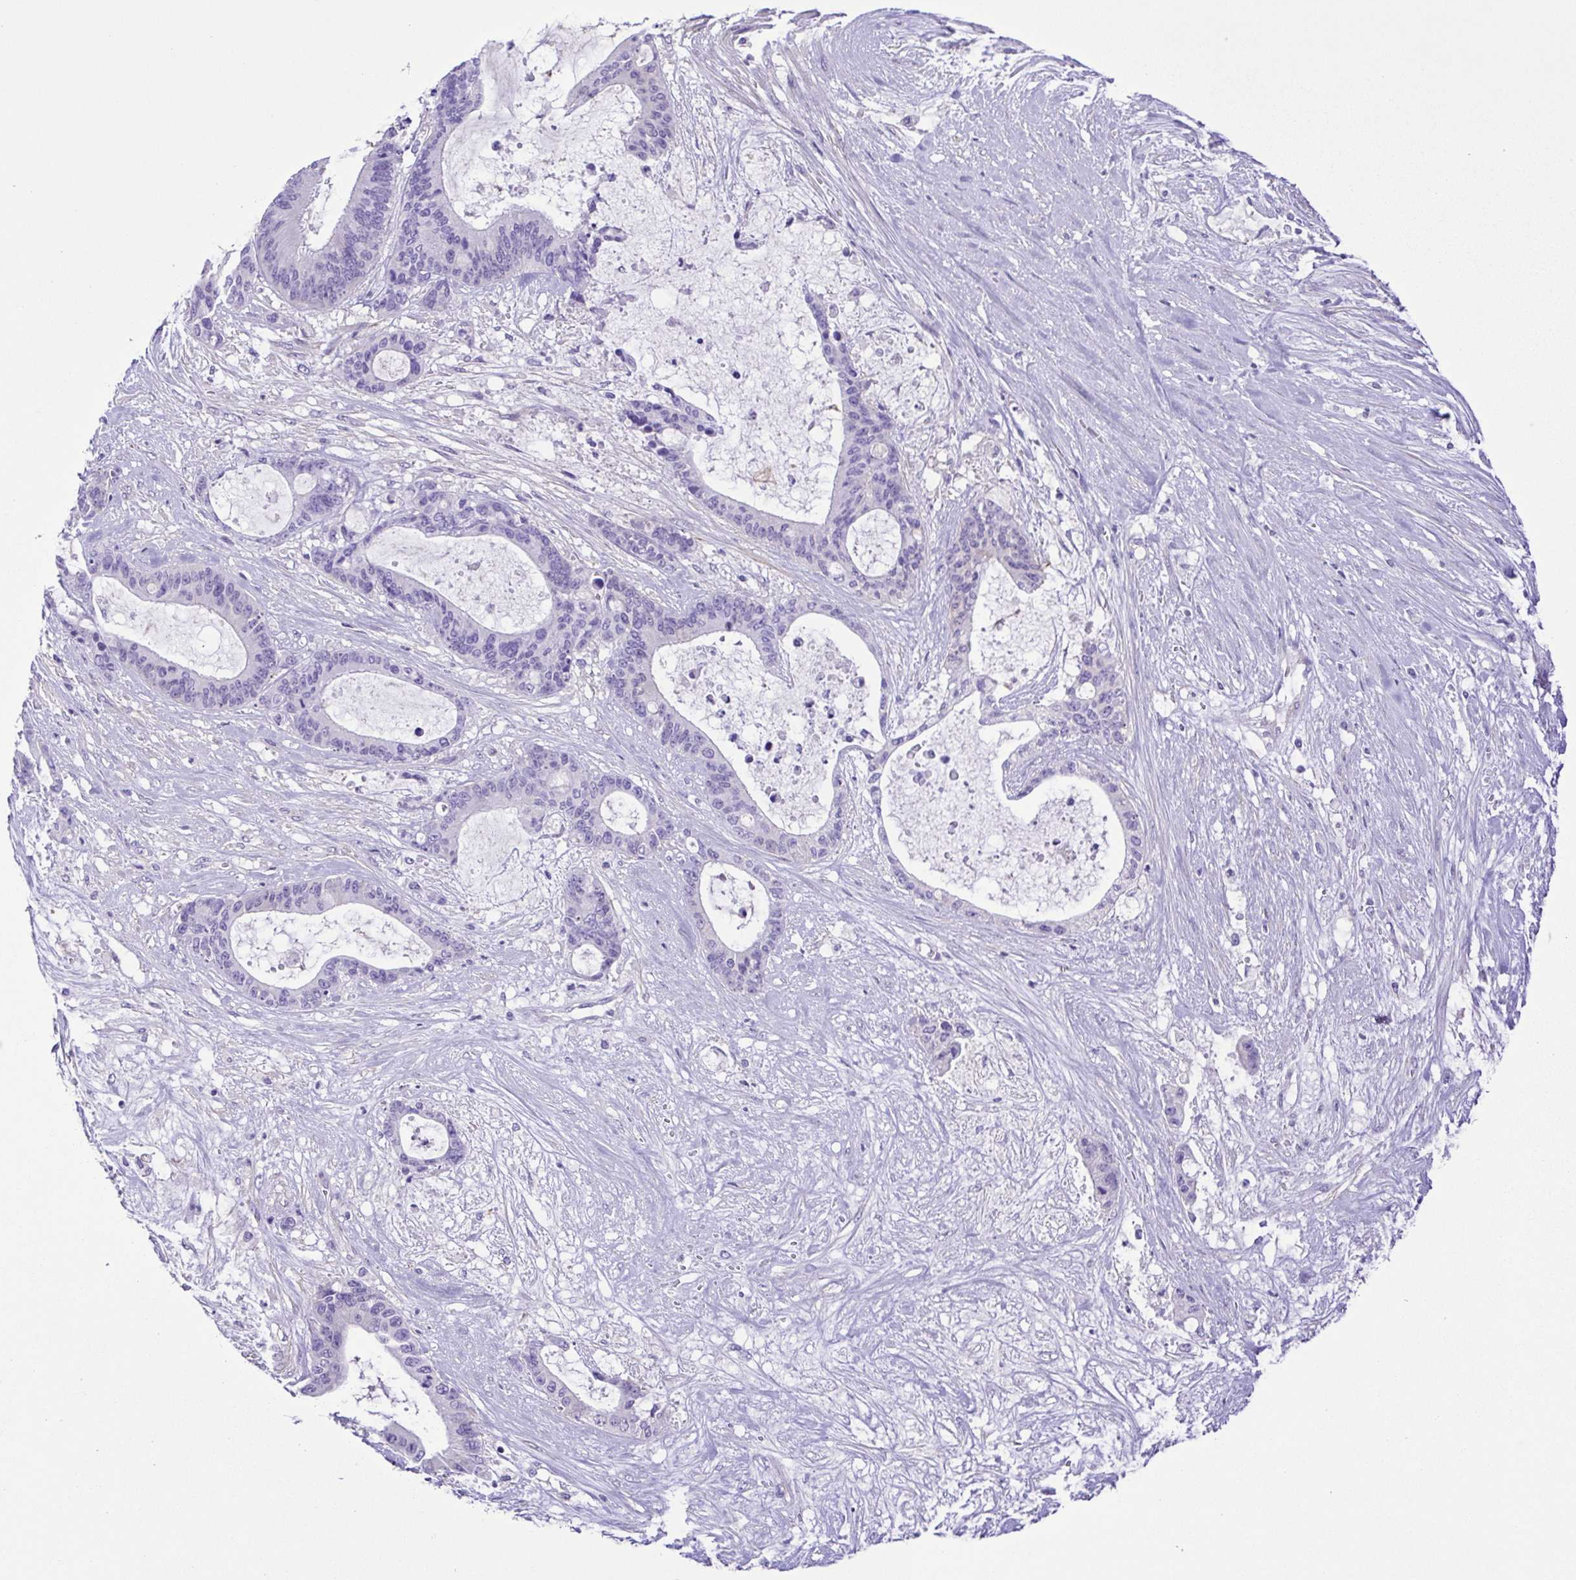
{"staining": {"intensity": "negative", "quantity": "none", "location": "none"}, "tissue": "liver cancer", "cell_type": "Tumor cells", "image_type": "cancer", "snomed": [{"axis": "morphology", "description": "Normal tissue, NOS"}, {"axis": "morphology", "description": "Cholangiocarcinoma"}, {"axis": "topography", "description": "Liver"}, {"axis": "topography", "description": "Peripheral nerve tissue"}], "caption": "There is no significant staining in tumor cells of liver cancer. (DAB (3,3'-diaminobenzidine) immunohistochemistry (IHC) with hematoxylin counter stain).", "gene": "ISM2", "patient": {"sex": "female", "age": 73}}